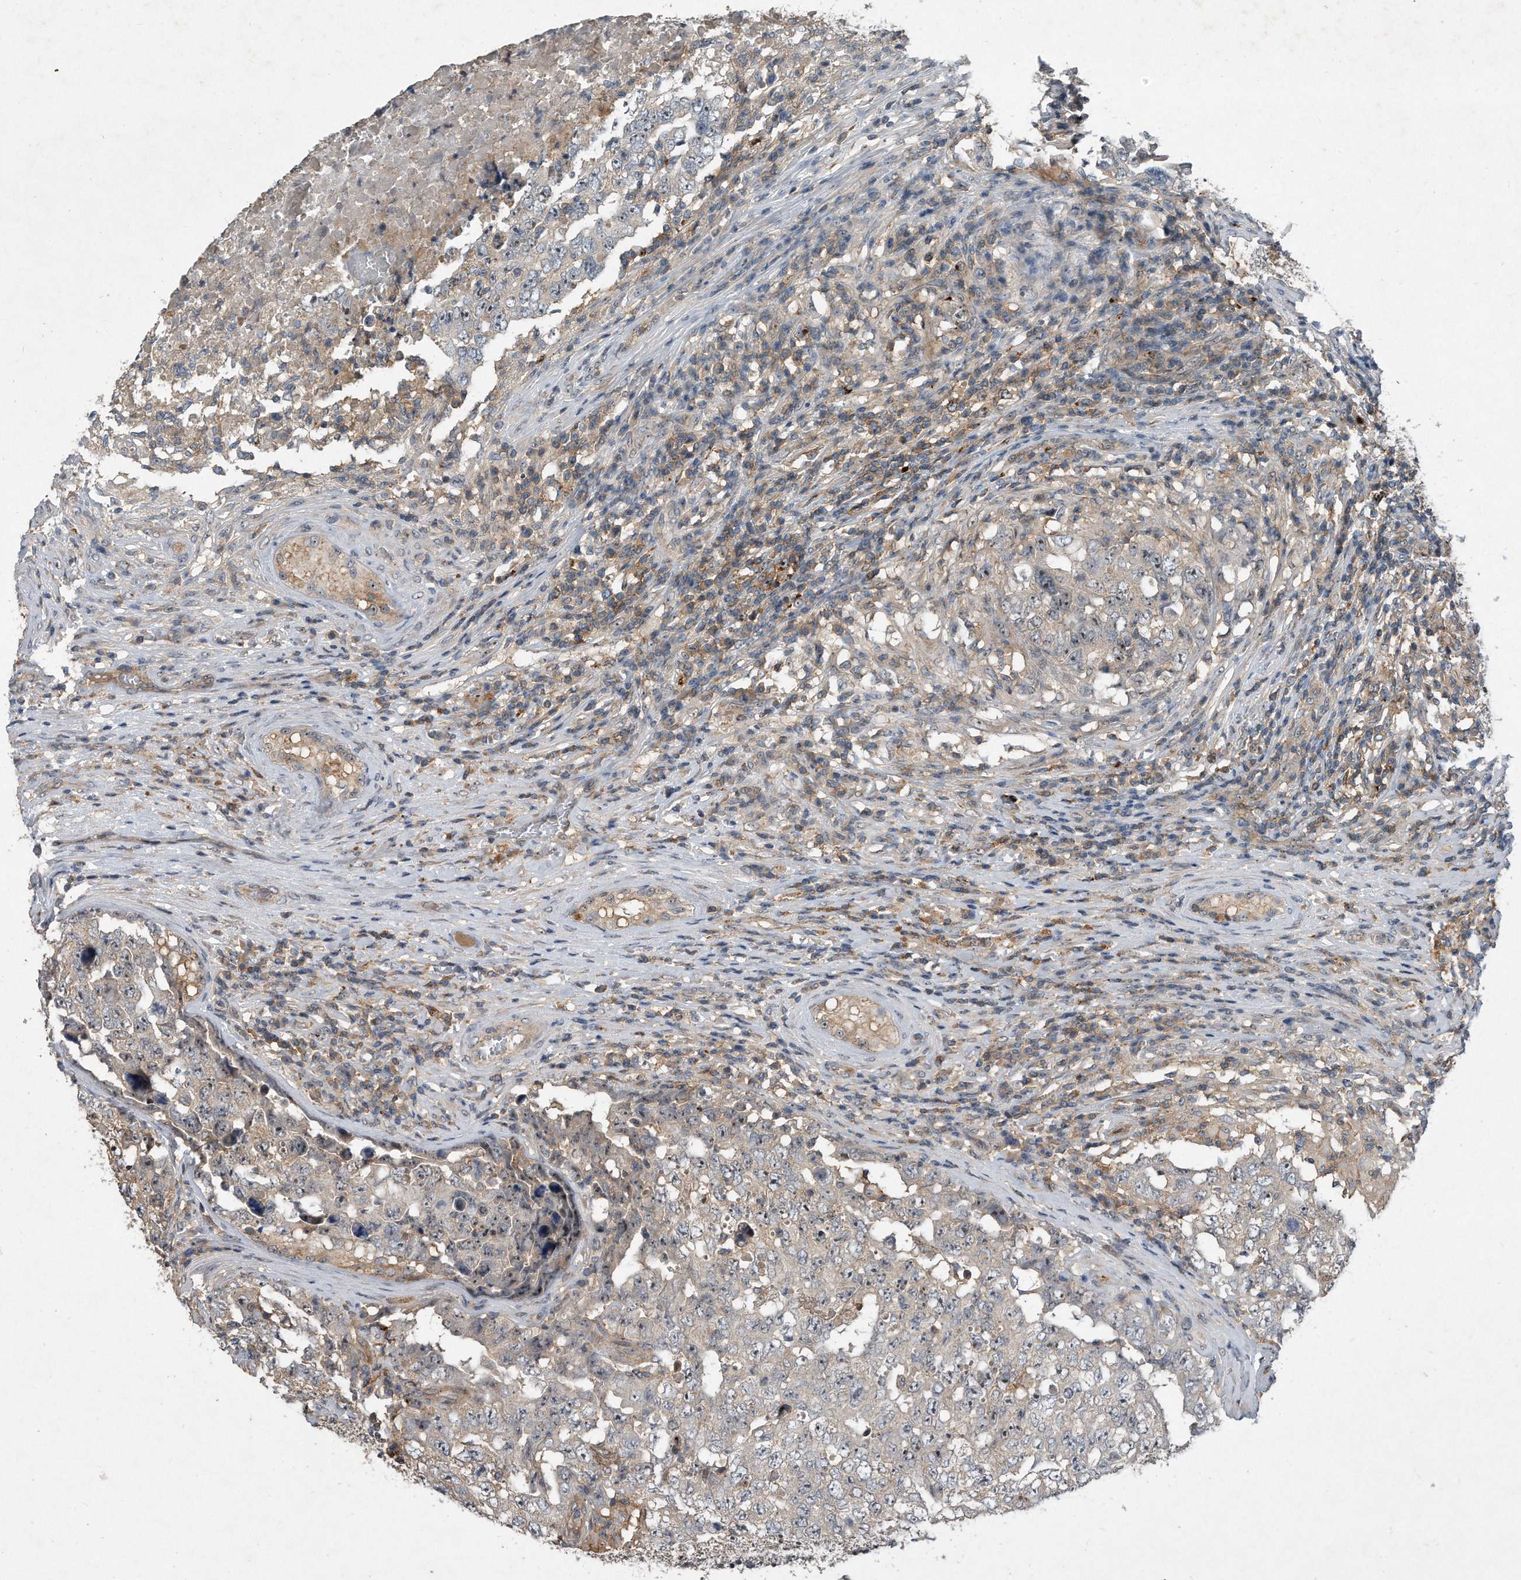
{"staining": {"intensity": "moderate", "quantity": "<25%", "location": "nuclear"}, "tissue": "testis cancer", "cell_type": "Tumor cells", "image_type": "cancer", "snomed": [{"axis": "morphology", "description": "Carcinoma, Embryonal, NOS"}, {"axis": "topography", "description": "Testis"}], "caption": "Brown immunohistochemical staining in human testis embryonal carcinoma exhibits moderate nuclear positivity in approximately <25% of tumor cells.", "gene": "PGBD2", "patient": {"sex": "male", "age": 26}}